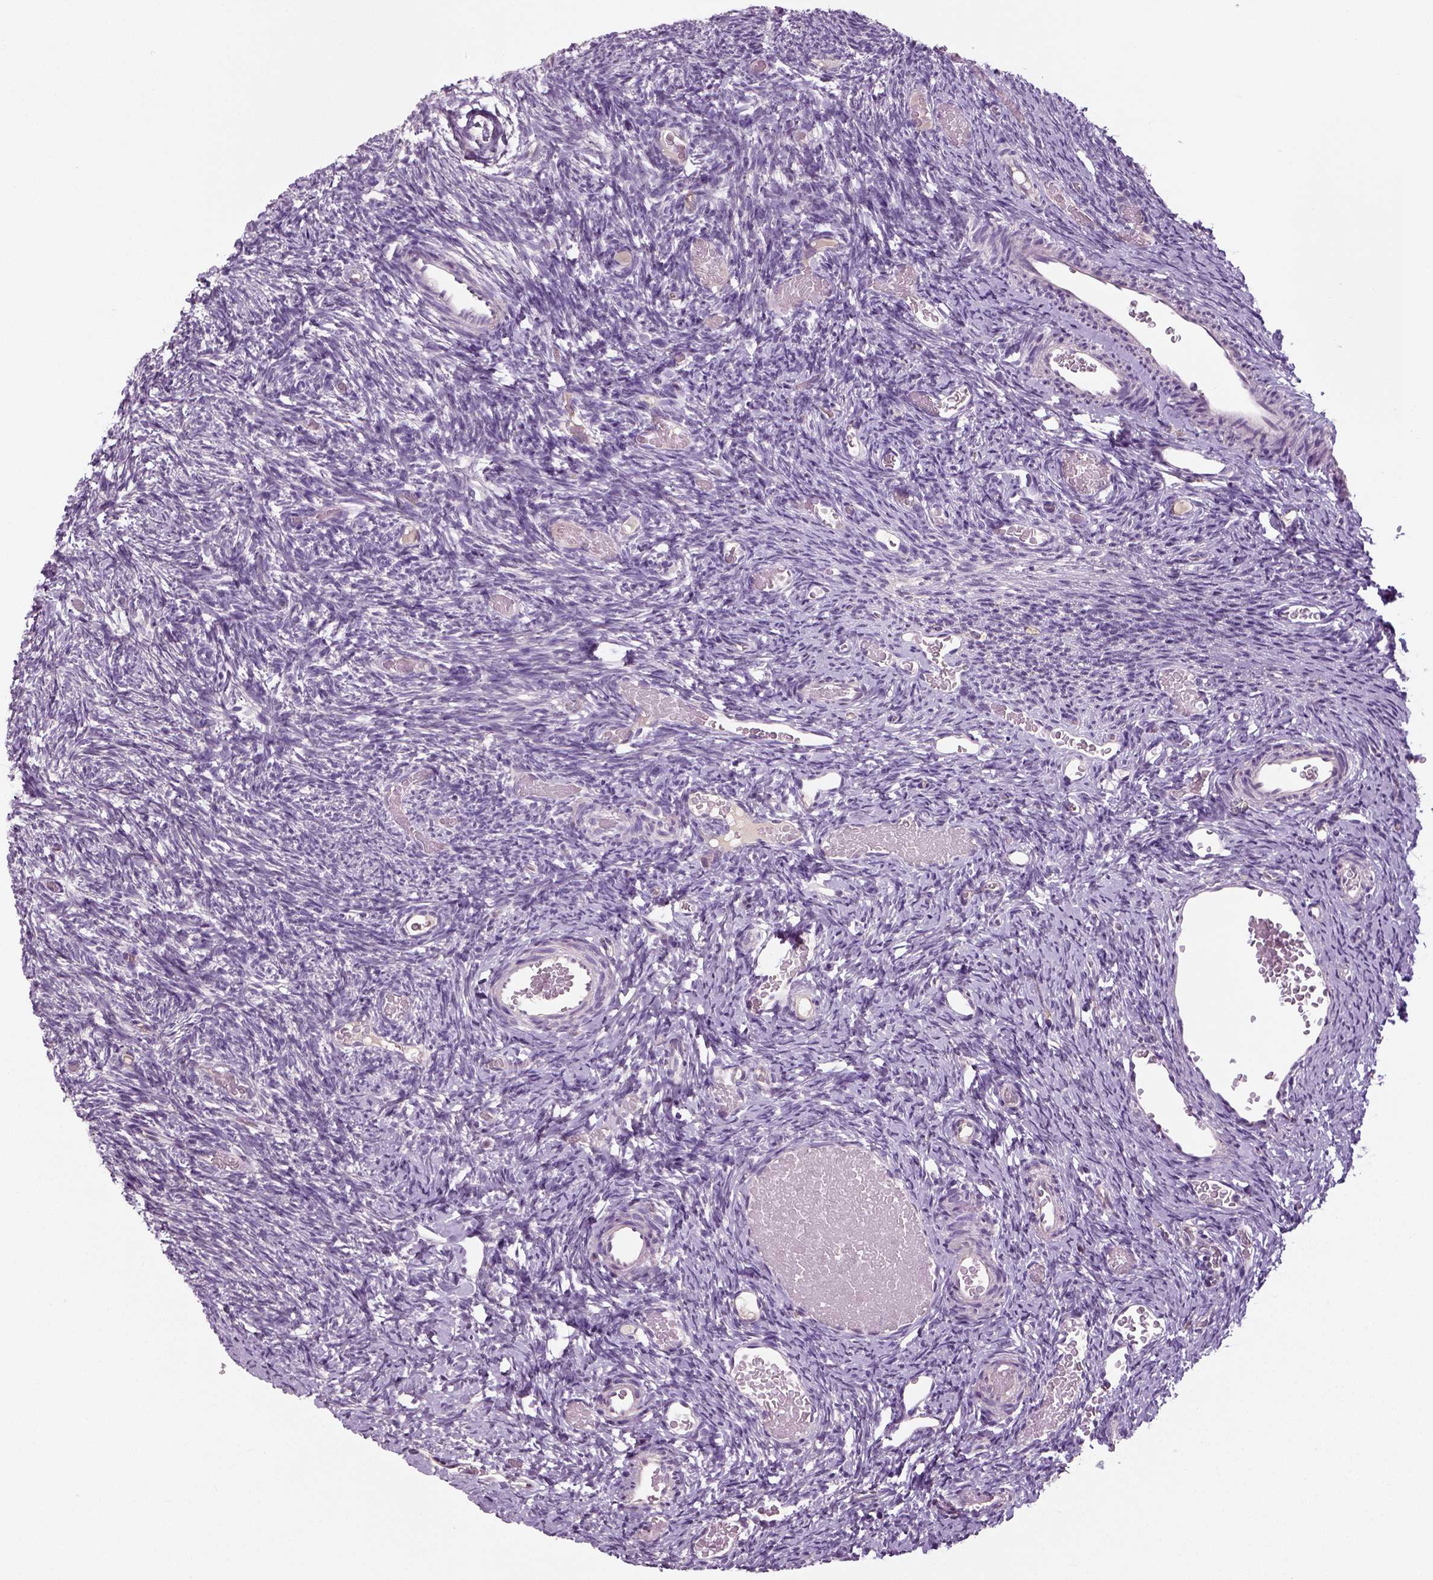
{"staining": {"intensity": "negative", "quantity": "none", "location": "none"}, "tissue": "ovary", "cell_type": "Follicle cells", "image_type": "normal", "snomed": [{"axis": "morphology", "description": "Normal tissue, NOS"}, {"axis": "topography", "description": "Ovary"}], "caption": "IHC of unremarkable human ovary shows no expression in follicle cells.", "gene": "NECAB1", "patient": {"sex": "female", "age": 39}}